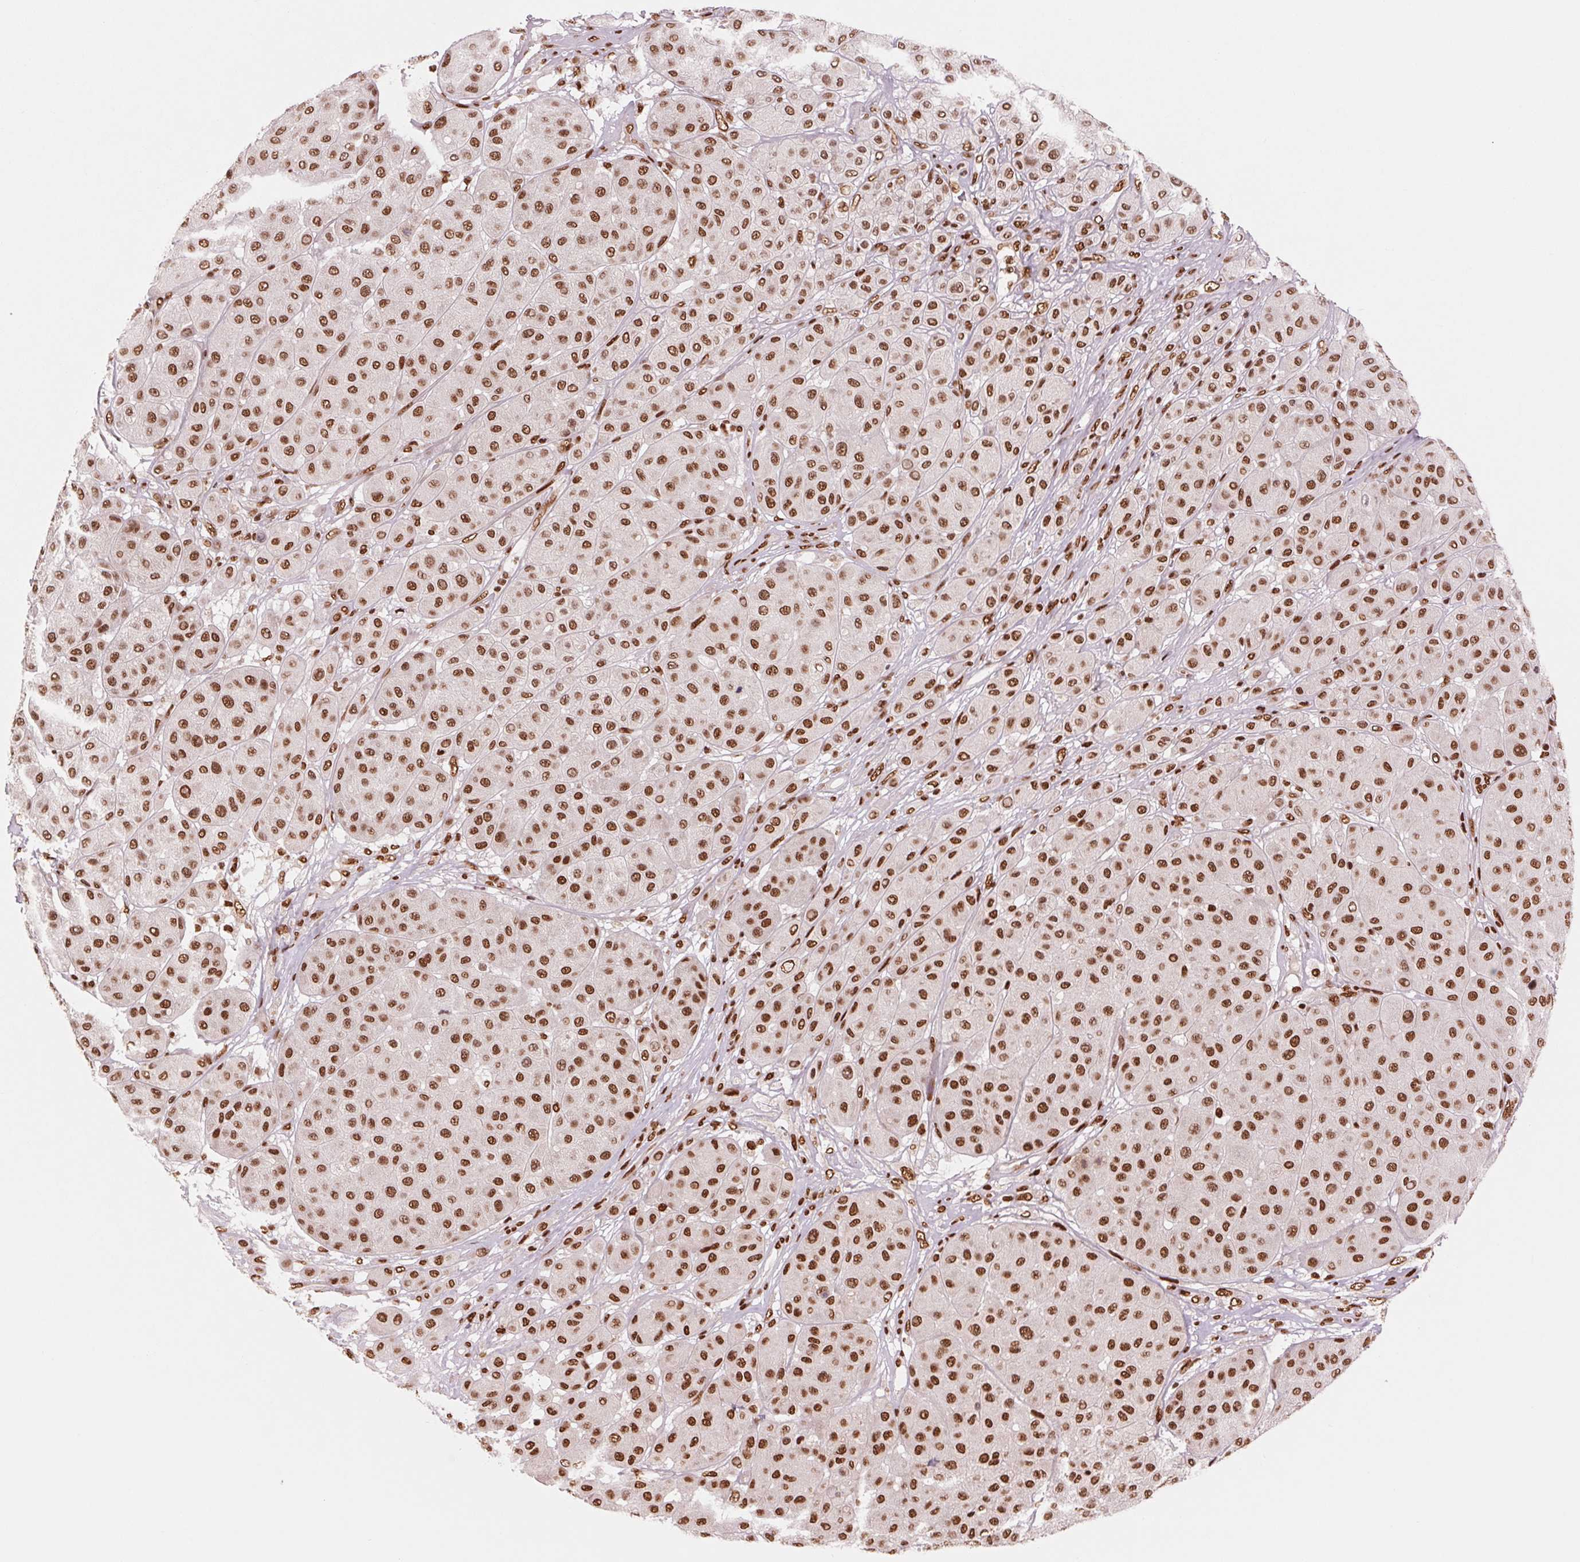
{"staining": {"intensity": "strong", "quantity": ">75%", "location": "nuclear"}, "tissue": "melanoma", "cell_type": "Tumor cells", "image_type": "cancer", "snomed": [{"axis": "morphology", "description": "Malignant melanoma, Metastatic site"}, {"axis": "topography", "description": "Smooth muscle"}], "caption": "Melanoma stained with a protein marker exhibits strong staining in tumor cells.", "gene": "TTLL9", "patient": {"sex": "male", "age": 41}}